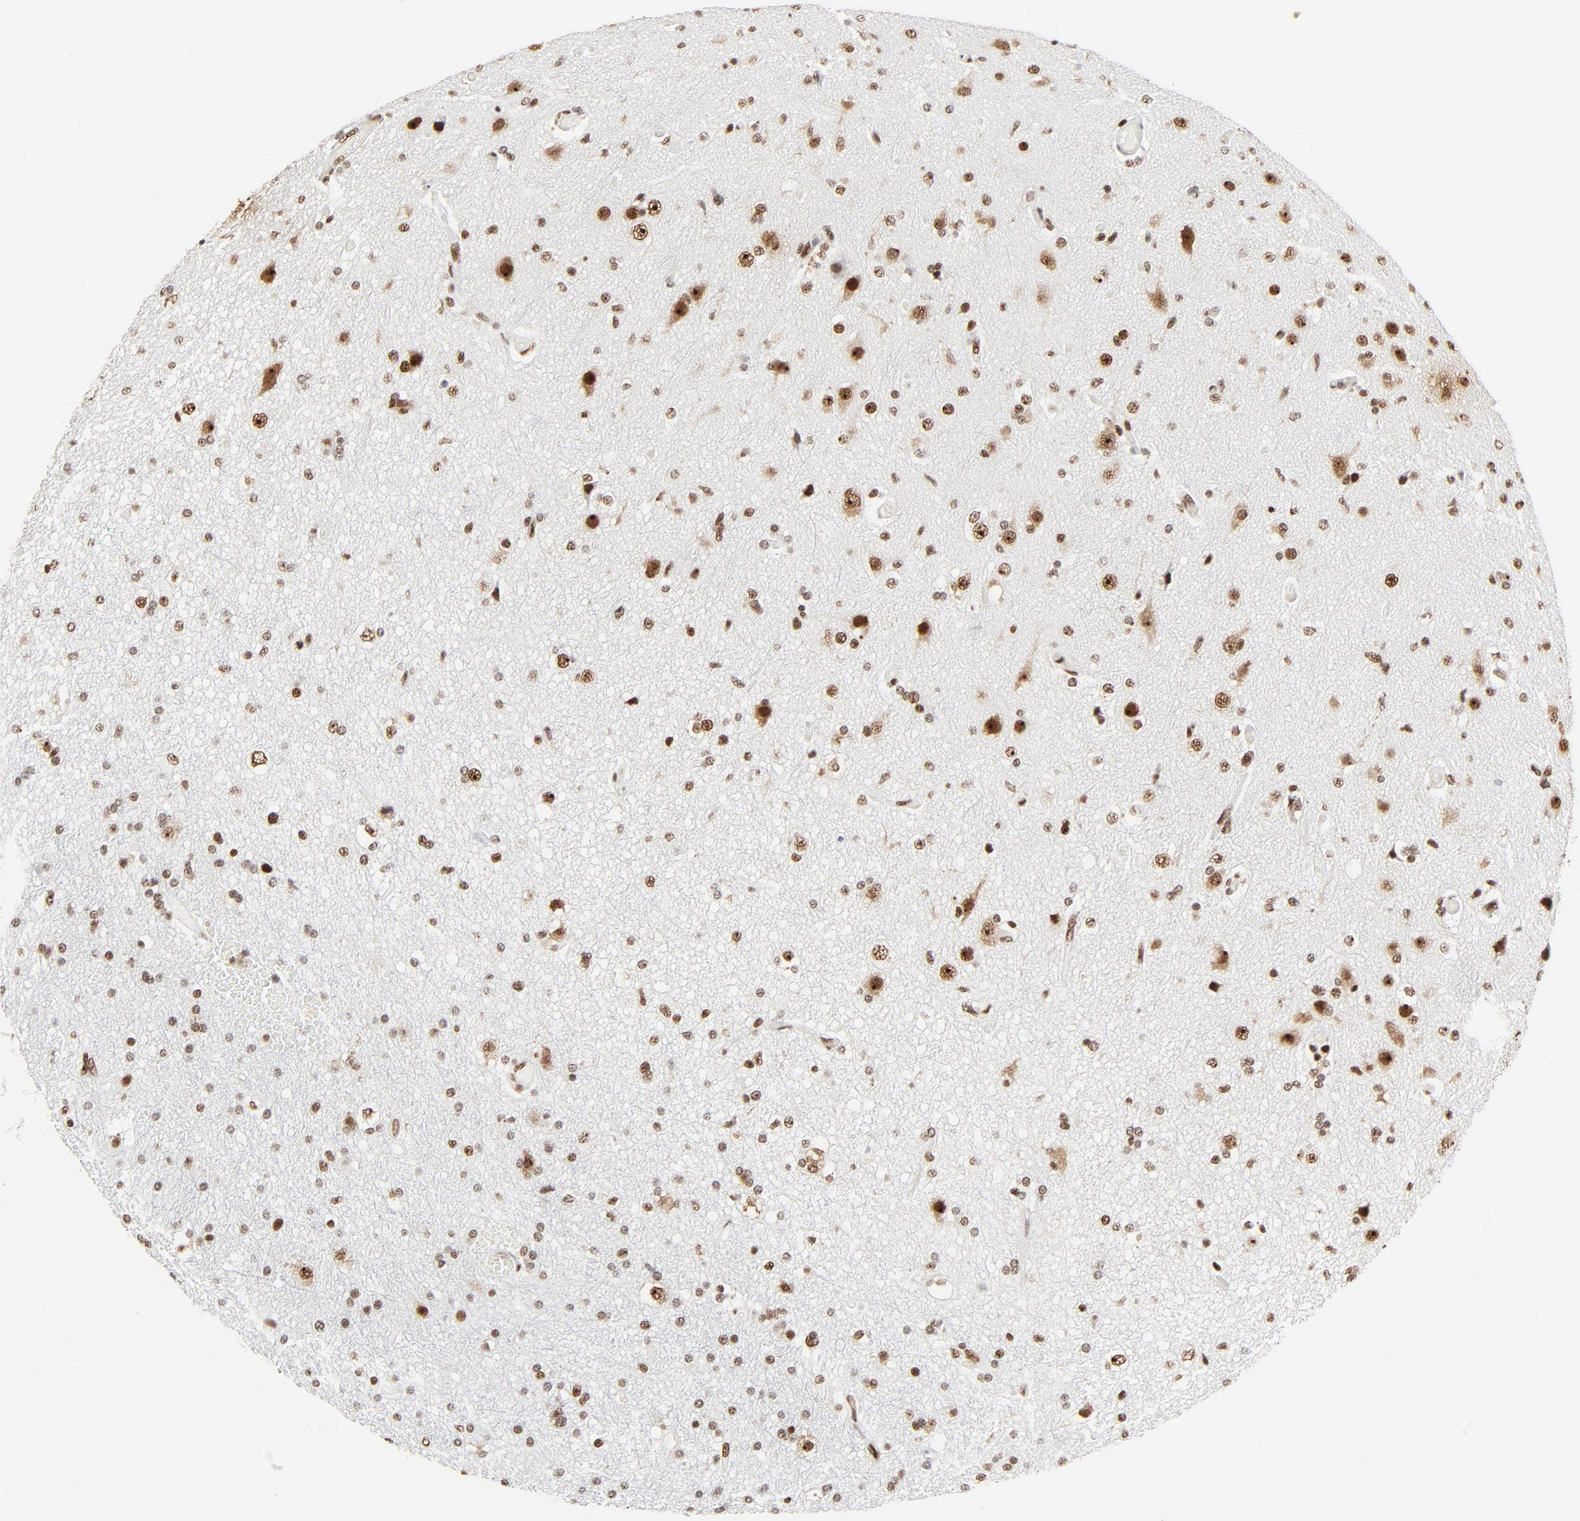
{"staining": {"intensity": "moderate", "quantity": ">75%", "location": "nuclear"}, "tissue": "glioma", "cell_type": "Tumor cells", "image_type": "cancer", "snomed": [{"axis": "morphology", "description": "Glioma, malignant, High grade"}, {"axis": "topography", "description": "Brain"}], "caption": "The micrograph demonstrates staining of malignant glioma (high-grade), revealing moderate nuclear protein expression (brown color) within tumor cells.", "gene": "GTF2H1", "patient": {"sex": "male", "age": 33}}